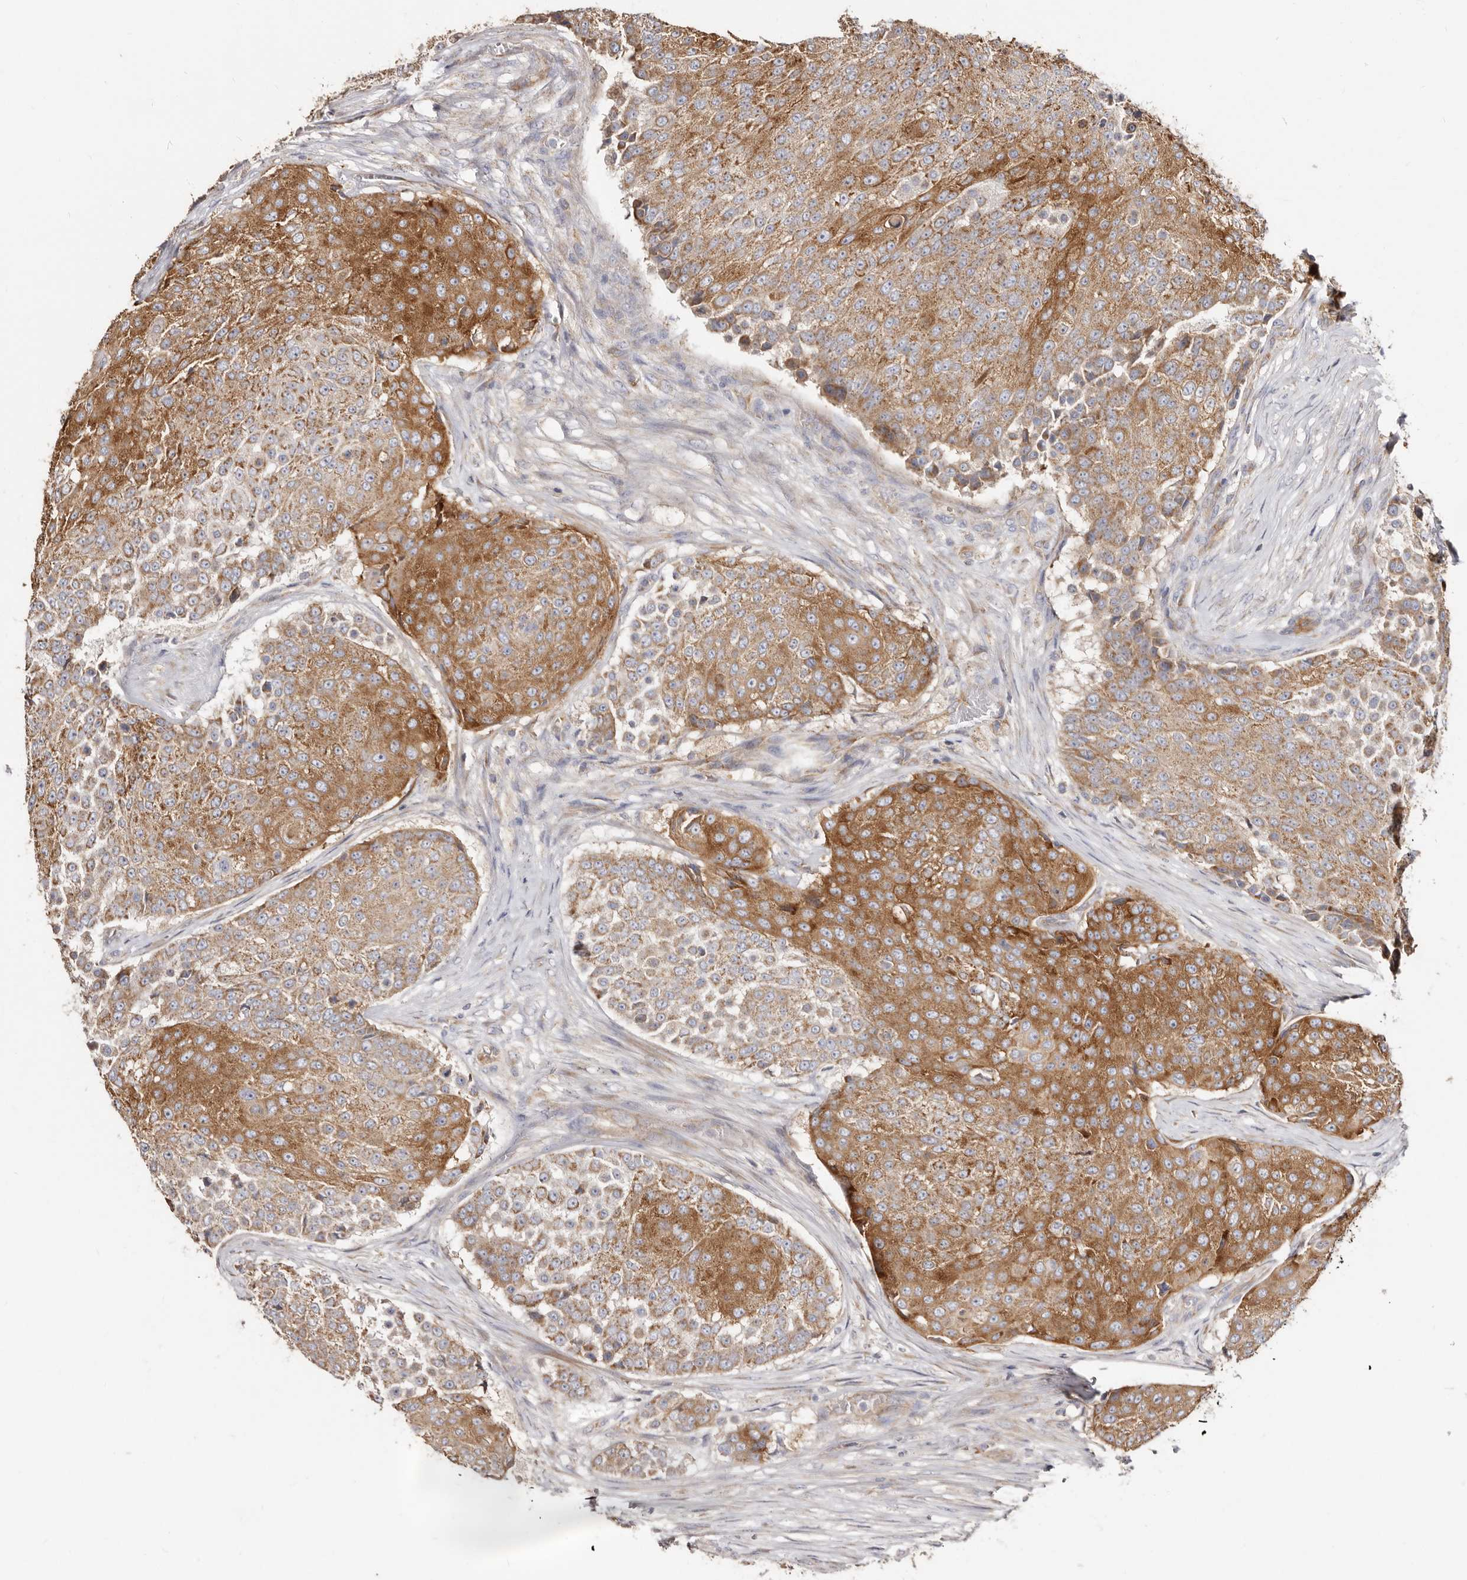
{"staining": {"intensity": "moderate", "quantity": ">75%", "location": "cytoplasmic/membranous"}, "tissue": "urothelial cancer", "cell_type": "Tumor cells", "image_type": "cancer", "snomed": [{"axis": "morphology", "description": "Urothelial carcinoma, High grade"}, {"axis": "topography", "description": "Urinary bladder"}], "caption": "Immunohistochemistry (IHC) of urothelial carcinoma (high-grade) exhibits medium levels of moderate cytoplasmic/membranous expression in approximately >75% of tumor cells.", "gene": "BAIAP2L1", "patient": {"sex": "female", "age": 63}}